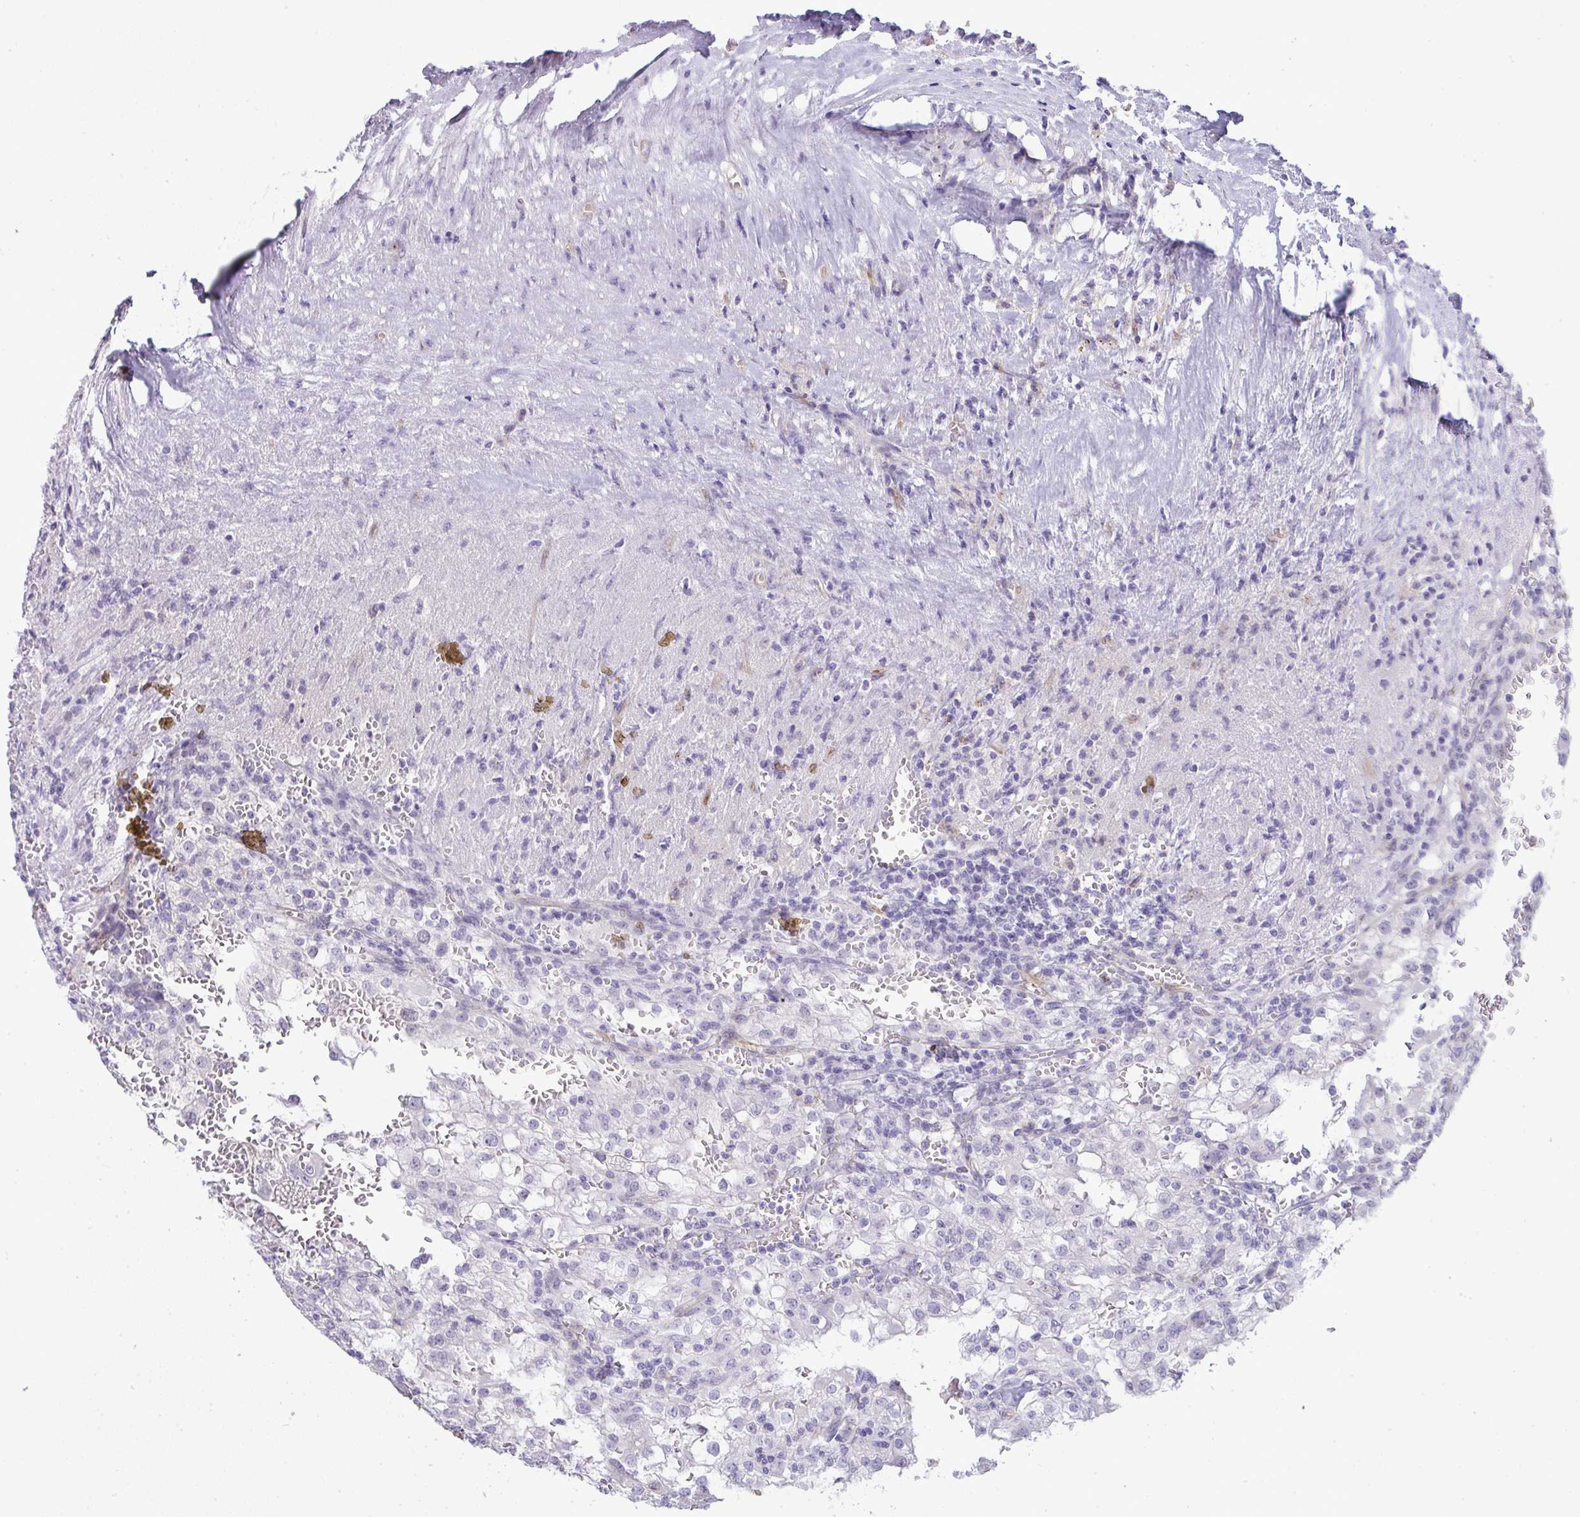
{"staining": {"intensity": "negative", "quantity": "none", "location": "none"}, "tissue": "renal cancer", "cell_type": "Tumor cells", "image_type": "cancer", "snomed": [{"axis": "morphology", "description": "Adenocarcinoma, NOS"}, {"axis": "topography", "description": "Kidney"}], "caption": "Adenocarcinoma (renal) was stained to show a protein in brown. There is no significant positivity in tumor cells.", "gene": "UBE2S", "patient": {"sex": "female", "age": 74}}